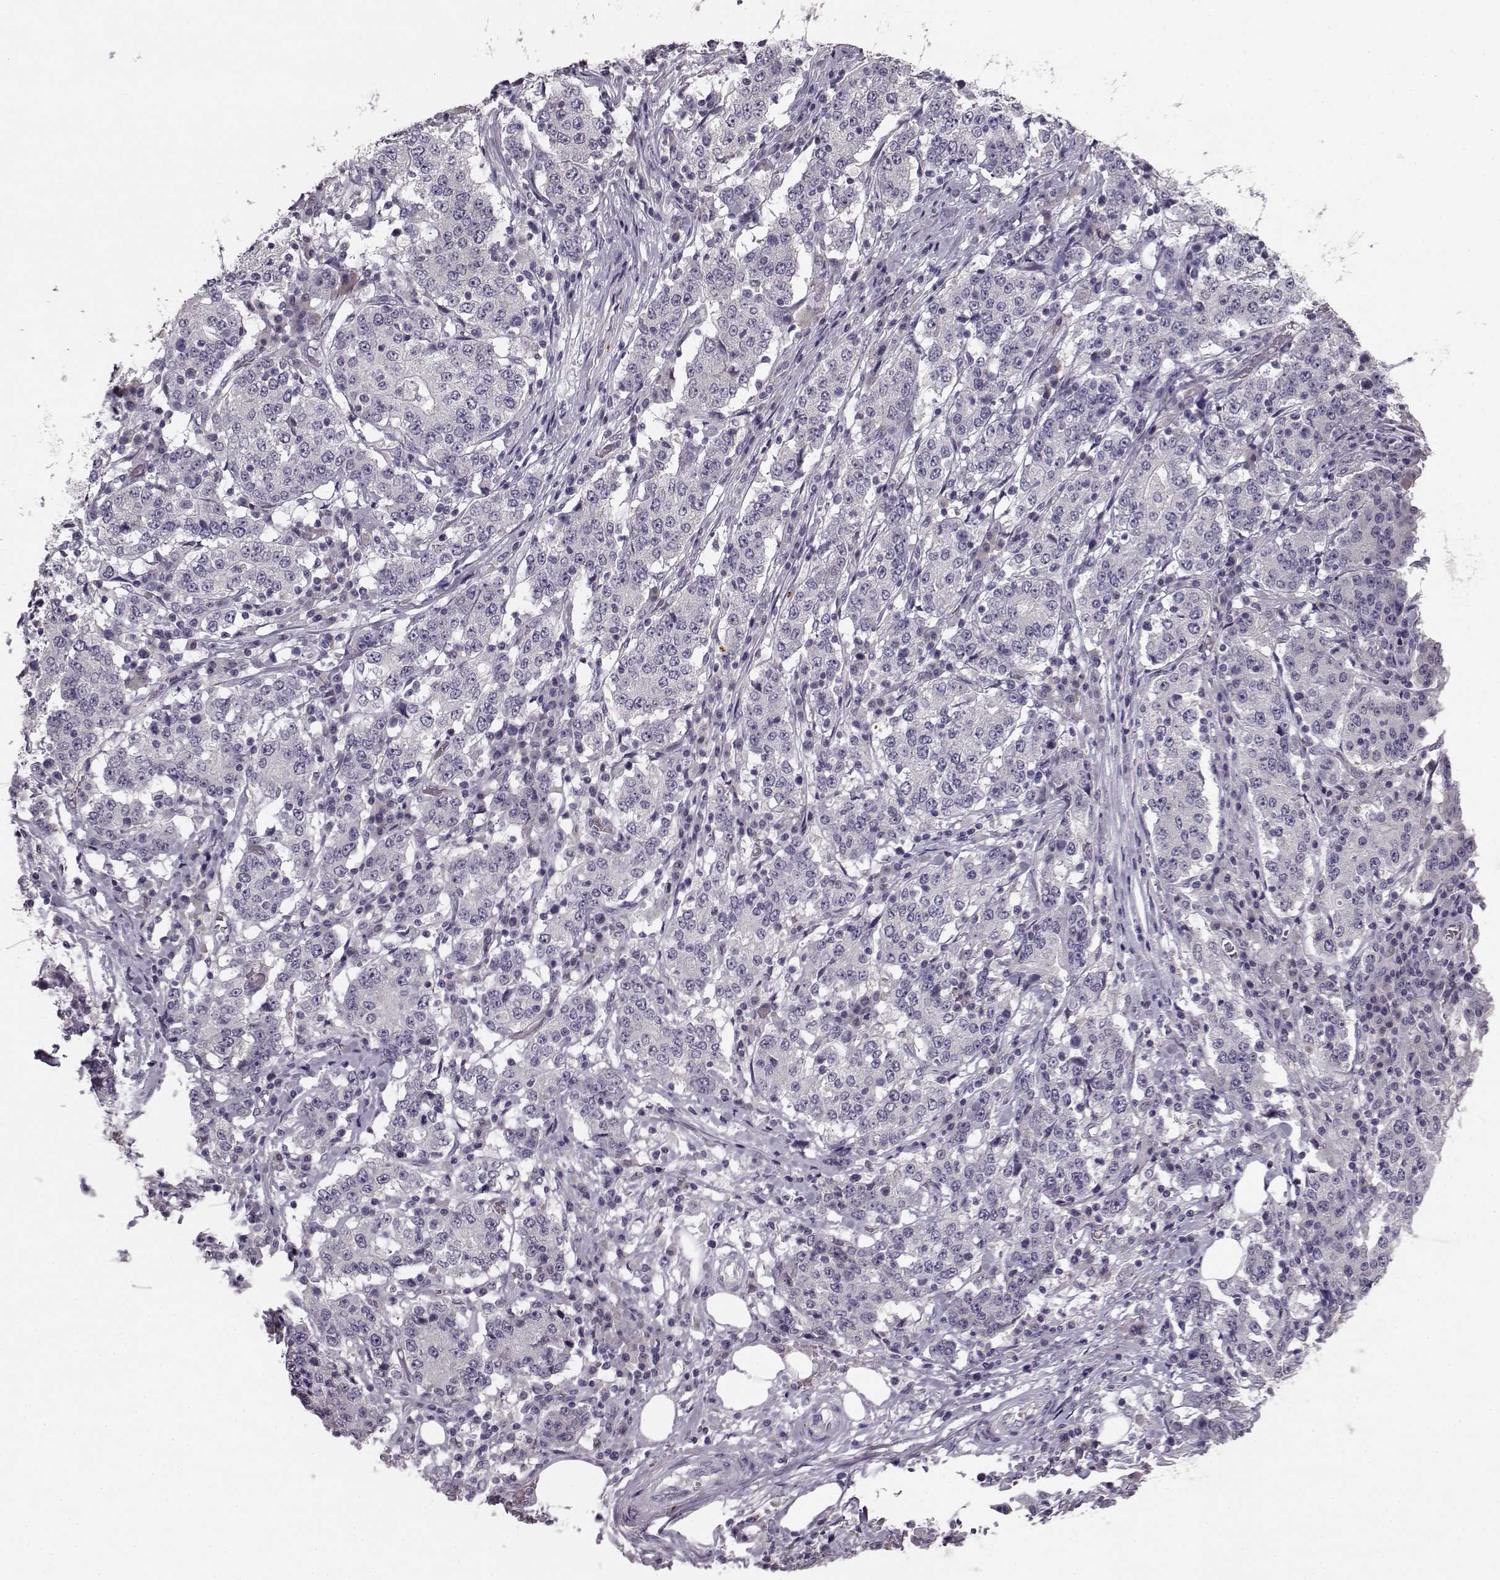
{"staining": {"intensity": "negative", "quantity": "none", "location": "none"}, "tissue": "stomach cancer", "cell_type": "Tumor cells", "image_type": "cancer", "snomed": [{"axis": "morphology", "description": "Adenocarcinoma, NOS"}, {"axis": "topography", "description": "Stomach"}], "caption": "Adenocarcinoma (stomach) stained for a protein using immunohistochemistry reveals no expression tumor cells.", "gene": "BFSP2", "patient": {"sex": "male", "age": 59}}